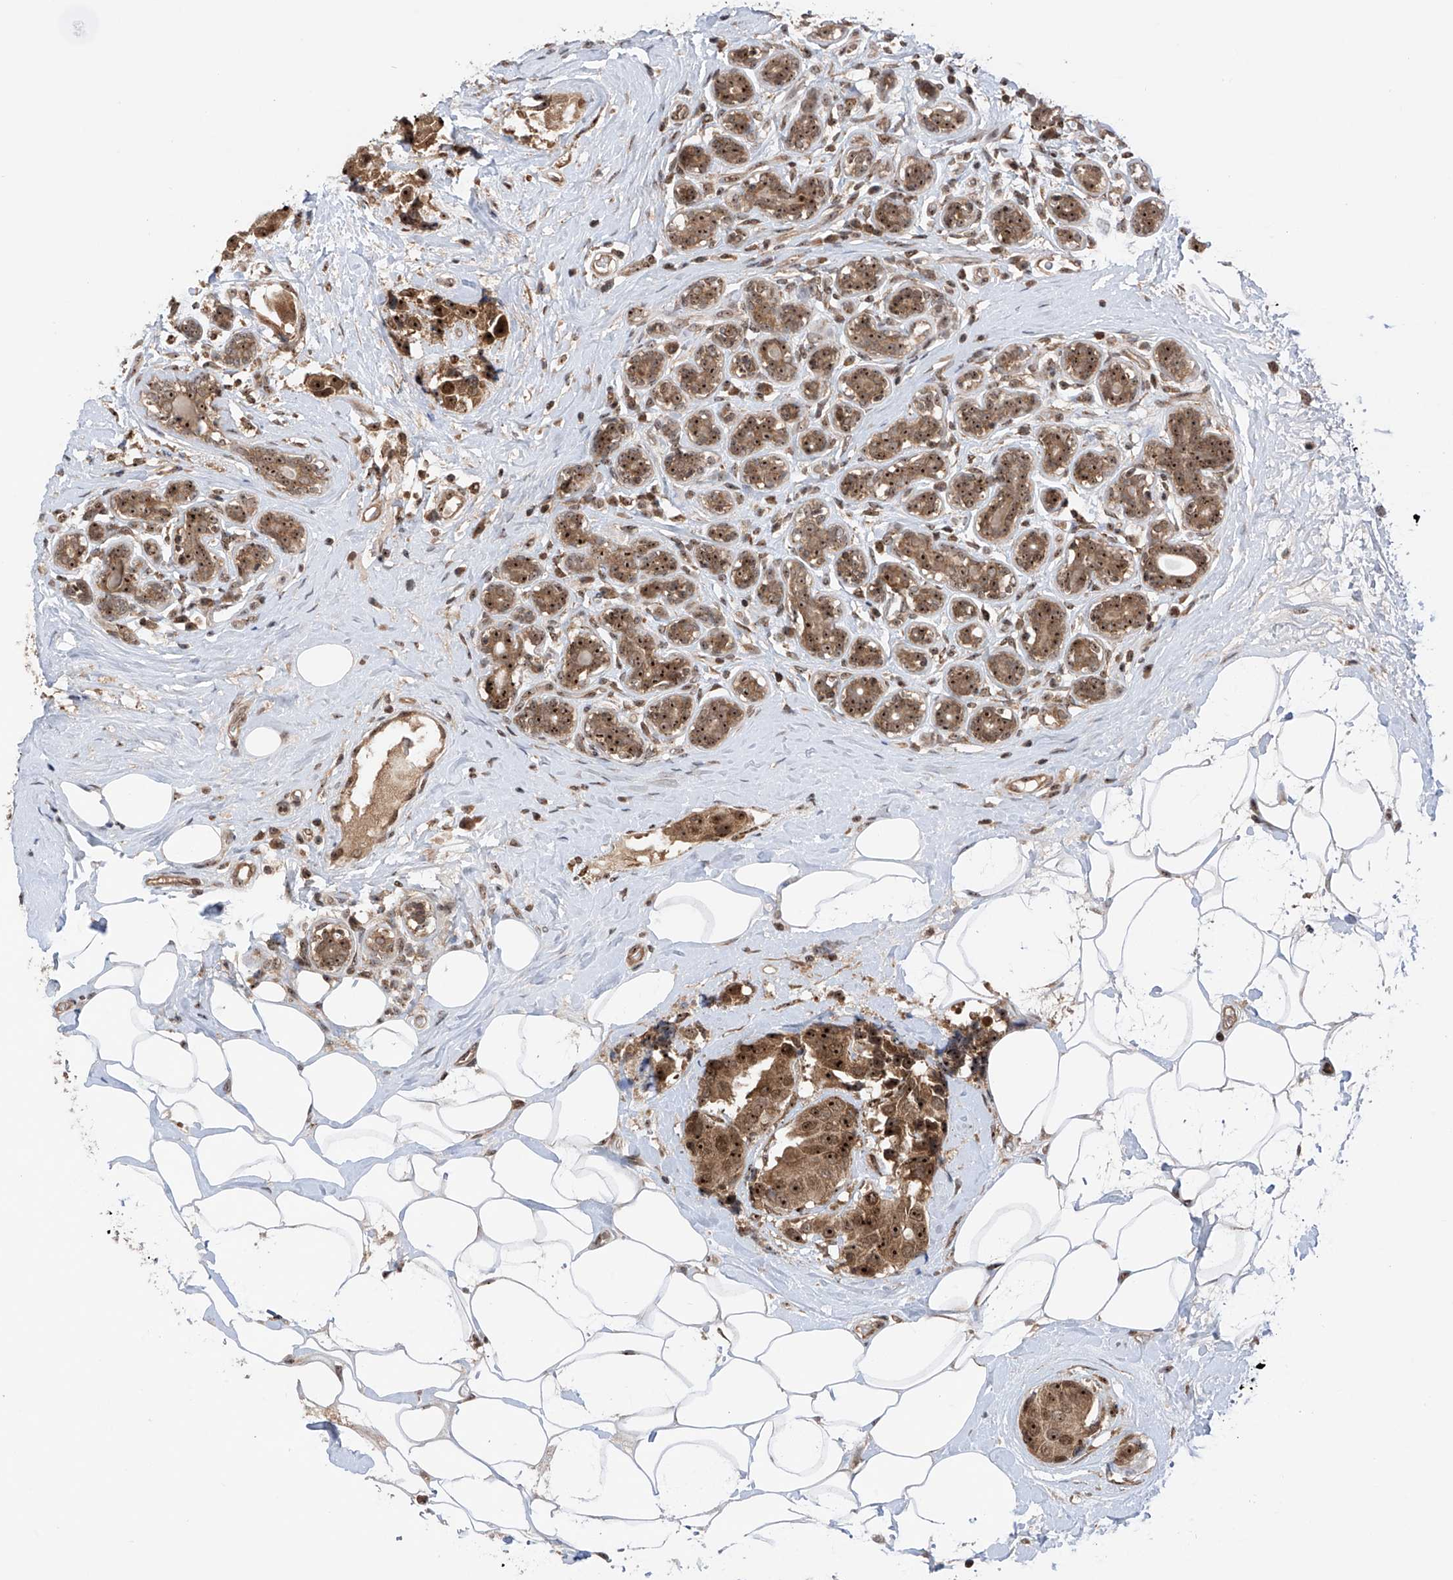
{"staining": {"intensity": "strong", "quantity": ">75%", "location": "cytoplasmic/membranous,nuclear"}, "tissue": "breast cancer", "cell_type": "Tumor cells", "image_type": "cancer", "snomed": [{"axis": "morphology", "description": "Normal tissue, NOS"}, {"axis": "morphology", "description": "Duct carcinoma"}, {"axis": "topography", "description": "Breast"}], "caption": "IHC staining of breast cancer (intraductal carcinoma), which reveals high levels of strong cytoplasmic/membranous and nuclear expression in approximately >75% of tumor cells indicating strong cytoplasmic/membranous and nuclear protein staining. The staining was performed using DAB (brown) for protein detection and nuclei were counterstained in hematoxylin (blue).", "gene": "C1orf131", "patient": {"sex": "female", "age": 39}}